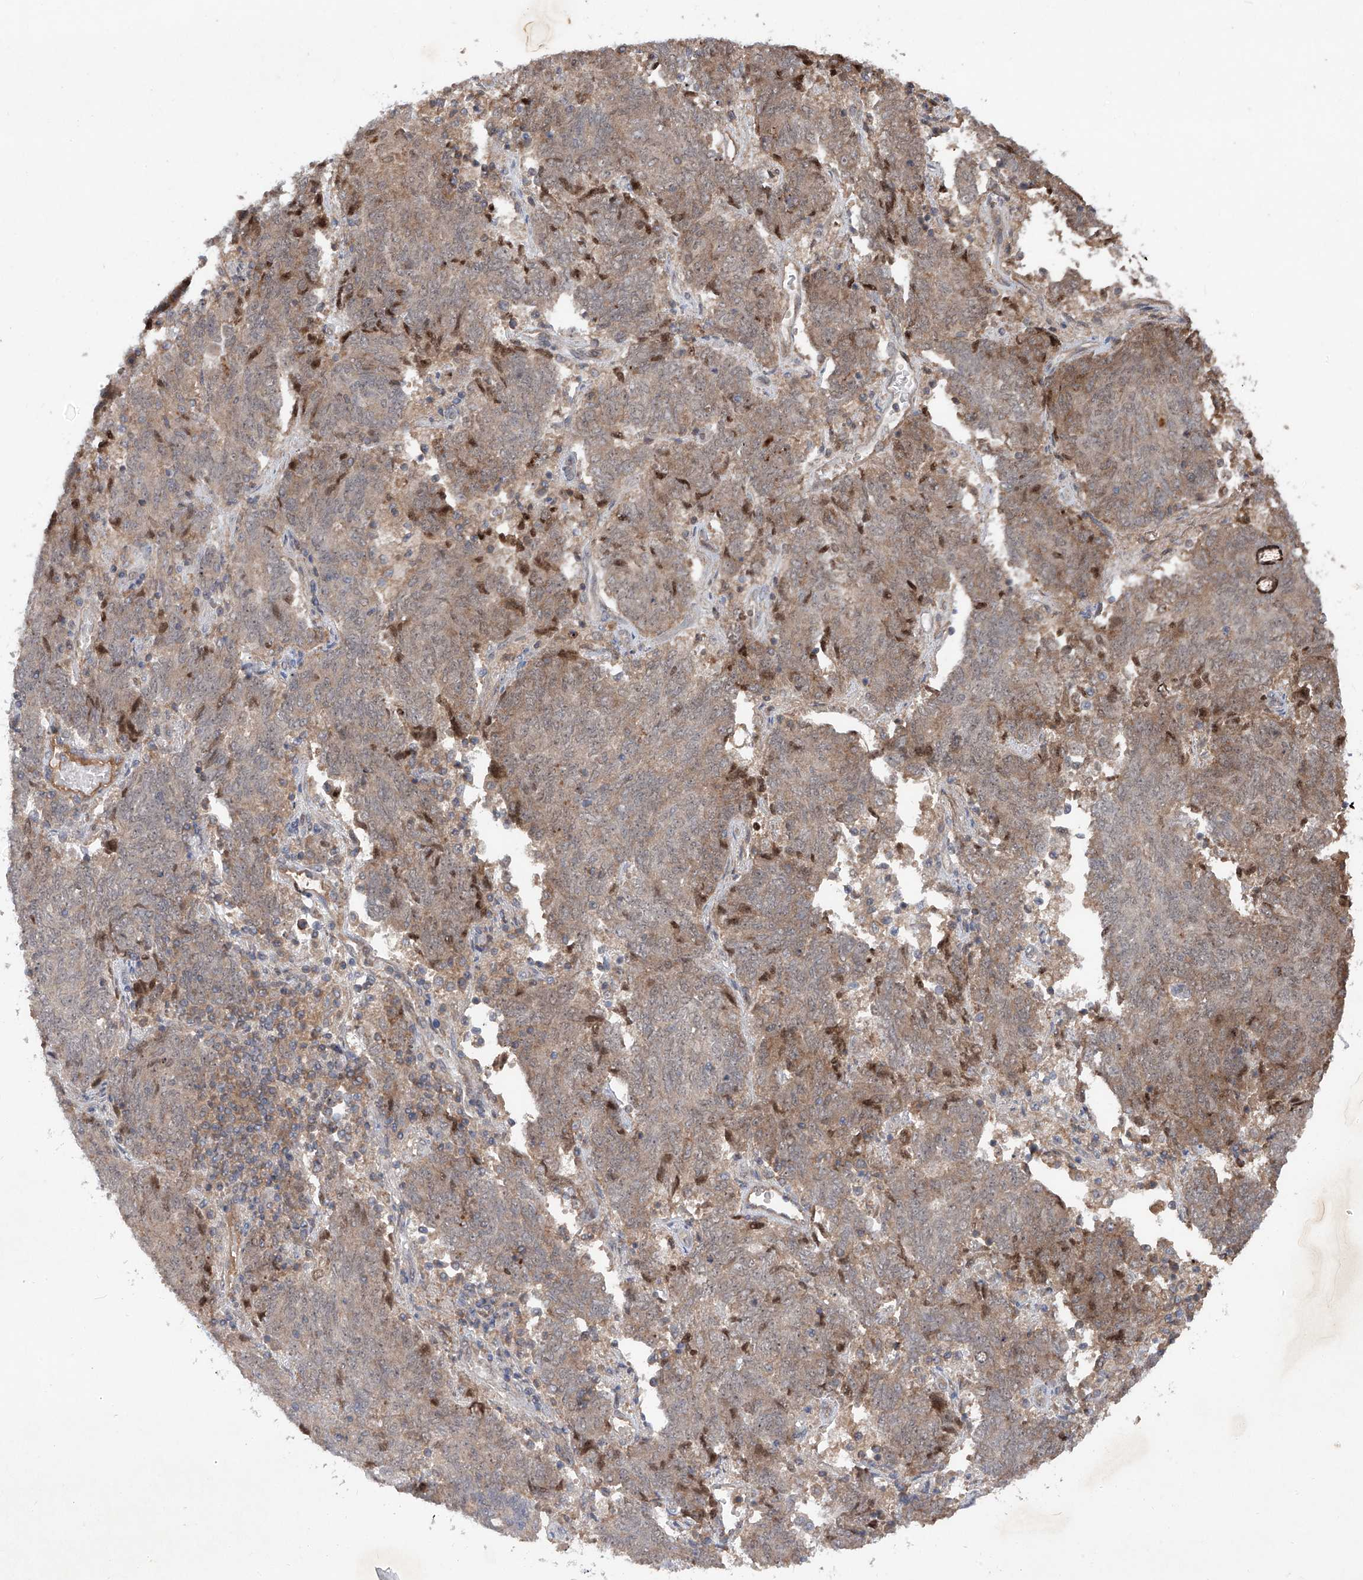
{"staining": {"intensity": "weak", "quantity": "25%-75%", "location": "cytoplasmic/membranous"}, "tissue": "endometrial cancer", "cell_type": "Tumor cells", "image_type": "cancer", "snomed": [{"axis": "morphology", "description": "Adenocarcinoma, NOS"}, {"axis": "topography", "description": "Endometrium"}], "caption": "Immunohistochemical staining of endometrial adenocarcinoma exhibits low levels of weak cytoplasmic/membranous protein staining in approximately 25%-75% of tumor cells.", "gene": "FAM135A", "patient": {"sex": "female", "age": 80}}